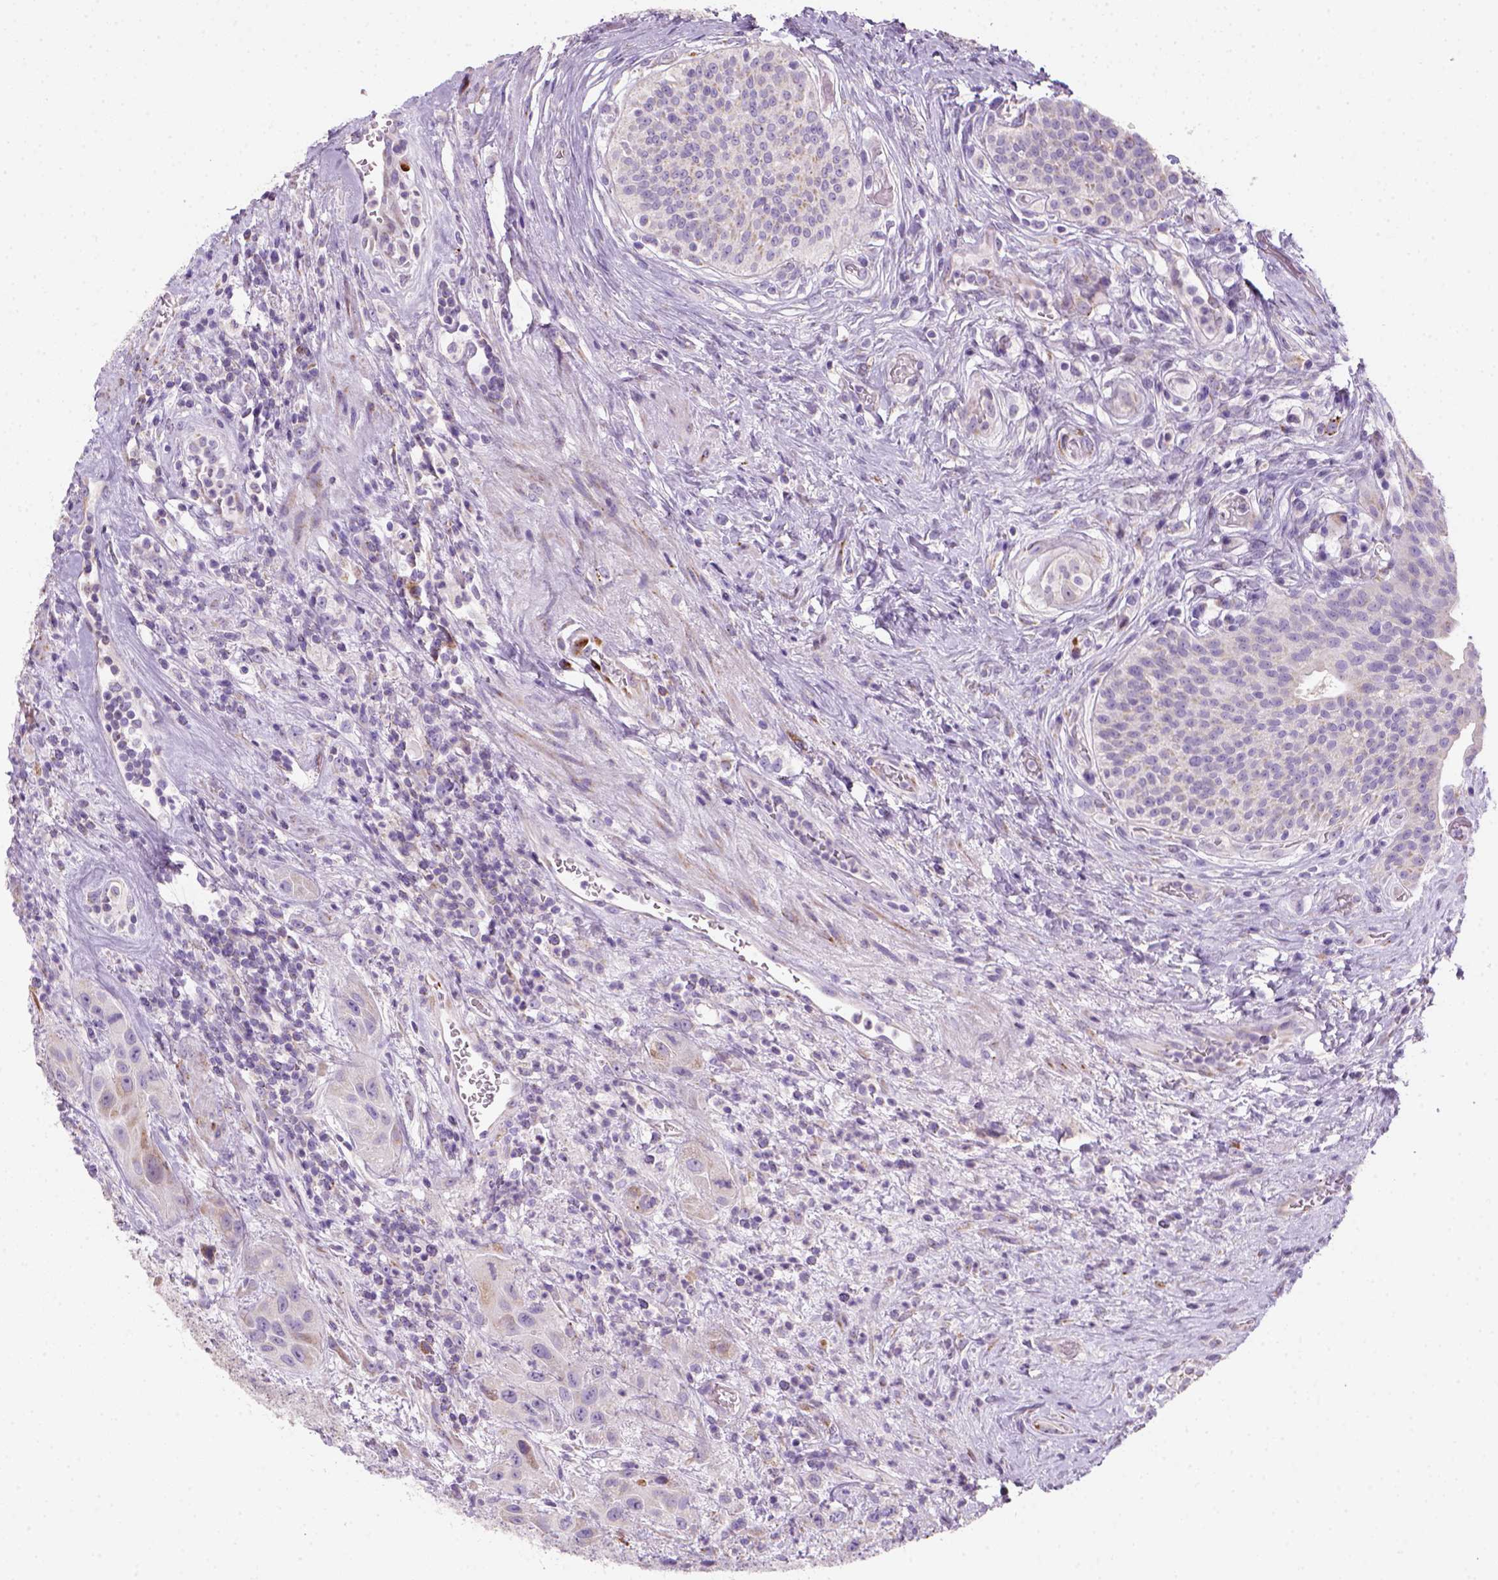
{"staining": {"intensity": "weak", "quantity": "25%-75%", "location": "cytoplasmic/membranous"}, "tissue": "urothelial cancer", "cell_type": "Tumor cells", "image_type": "cancer", "snomed": [{"axis": "morphology", "description": "Urothelial carcinoma, High grade"}, {"axis": "topography", "description": "Urinary bladder"}], "caption": "Protein staining by immunohistochemistry (IHC) displays weak cytoplasmic/membranous expression in approximately 25%-75% of tumor cells in urothelial carcinoma (high-grade).", "gene": "CES2", "patient": {"sex": "male", "age": 79}}